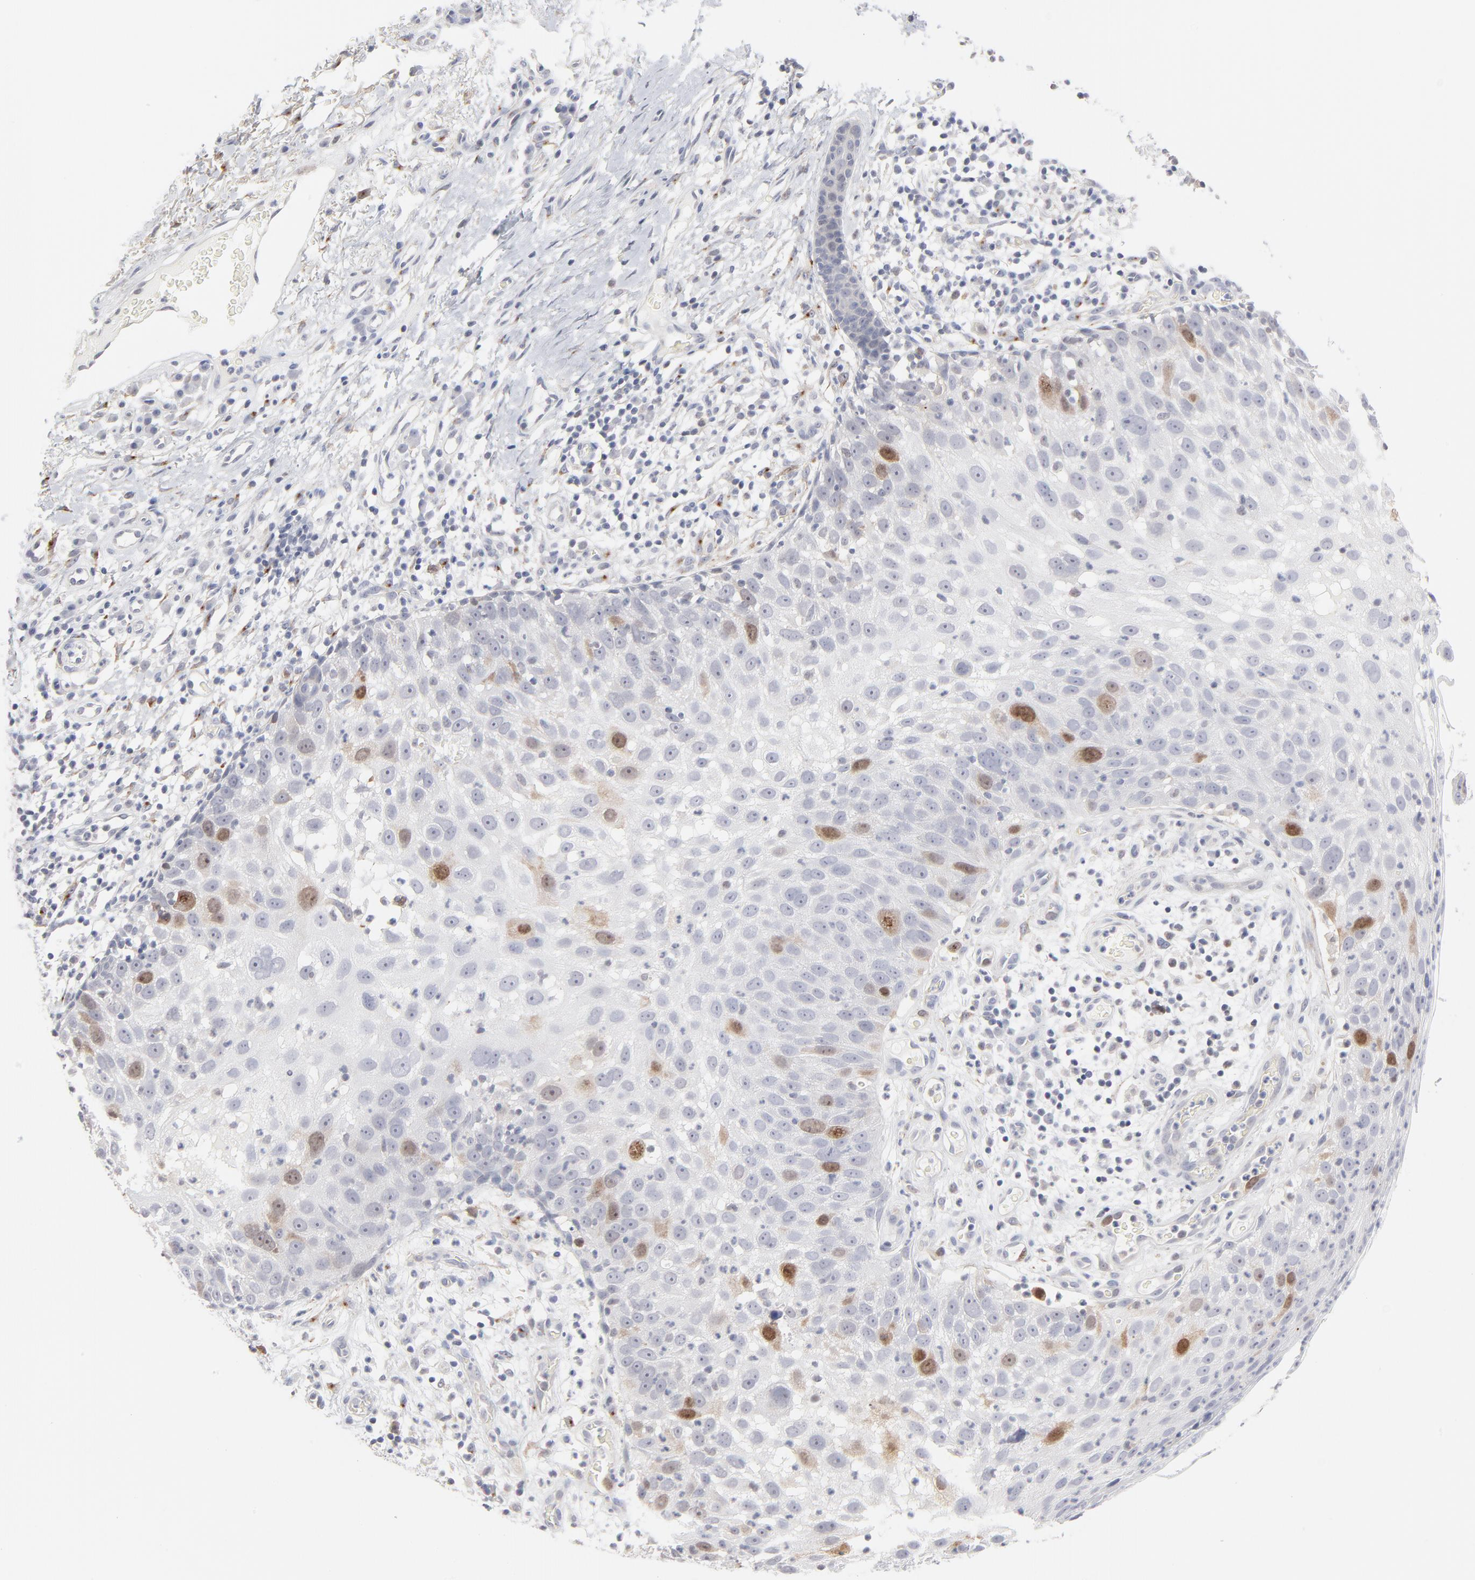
{"staining": {"intensity": "moderate", "quantity": "<25%", "location": "cytoplasmic/membranous,nuclear"}, "tissue": "skin cancer", "cell_type": "Tumor cells", "image_type": "cancer", "snomed": [{"axis": "morphology", "description": "Squamous cell carcinoma, NOS"}, {"axis": "topography", "description": "Skin"}], "caption": "Moderate cytoplasmic/membranous and nuclear protein staining is appreciated in approximately <25% of tumor cells in skin cancer.", "gene": "AURKA", "patient": {"sex": "male", "age": 87}}